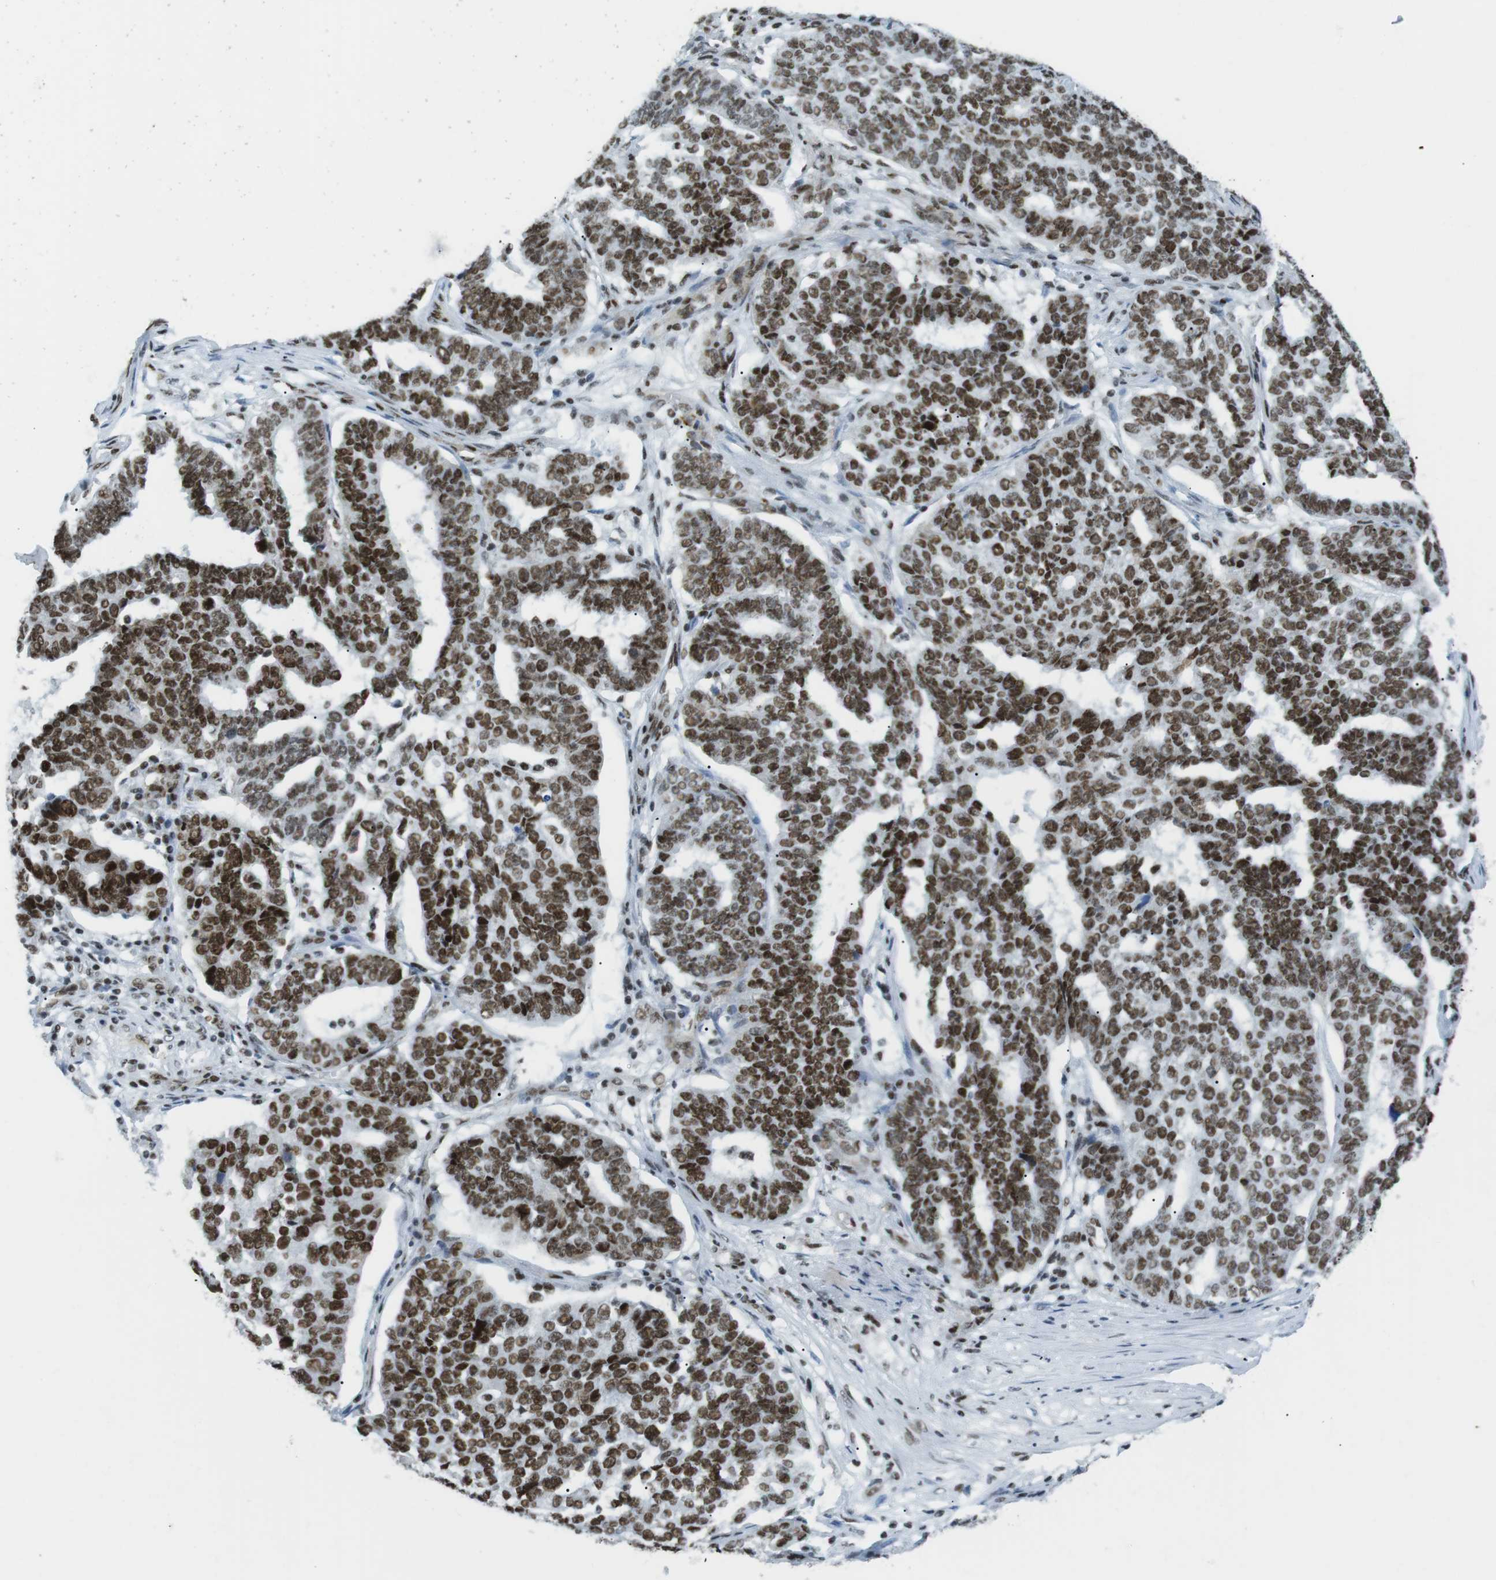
{"staining": {"intensity": "strong", "quantity": ">75%", "location": "nuclear"}, "tissue": "ovarian cancer", "cell_type": "Tumor cells", "image_type": "cancer", "snomed": [{"axis": "morphology", "description": "Cystadenocarcinoma, serous, NOS"}, {"axis": "topography", "description": "Ovary"}], "caption": "Immunohistochemical staining of human ovarian cancer (serous cystadenocarcinoma) displays strong nuclear protein positivity in approximately >75% of tumor cells.", "gene": "ARID1A", "patient": {"sex": "female", "age": 59}}